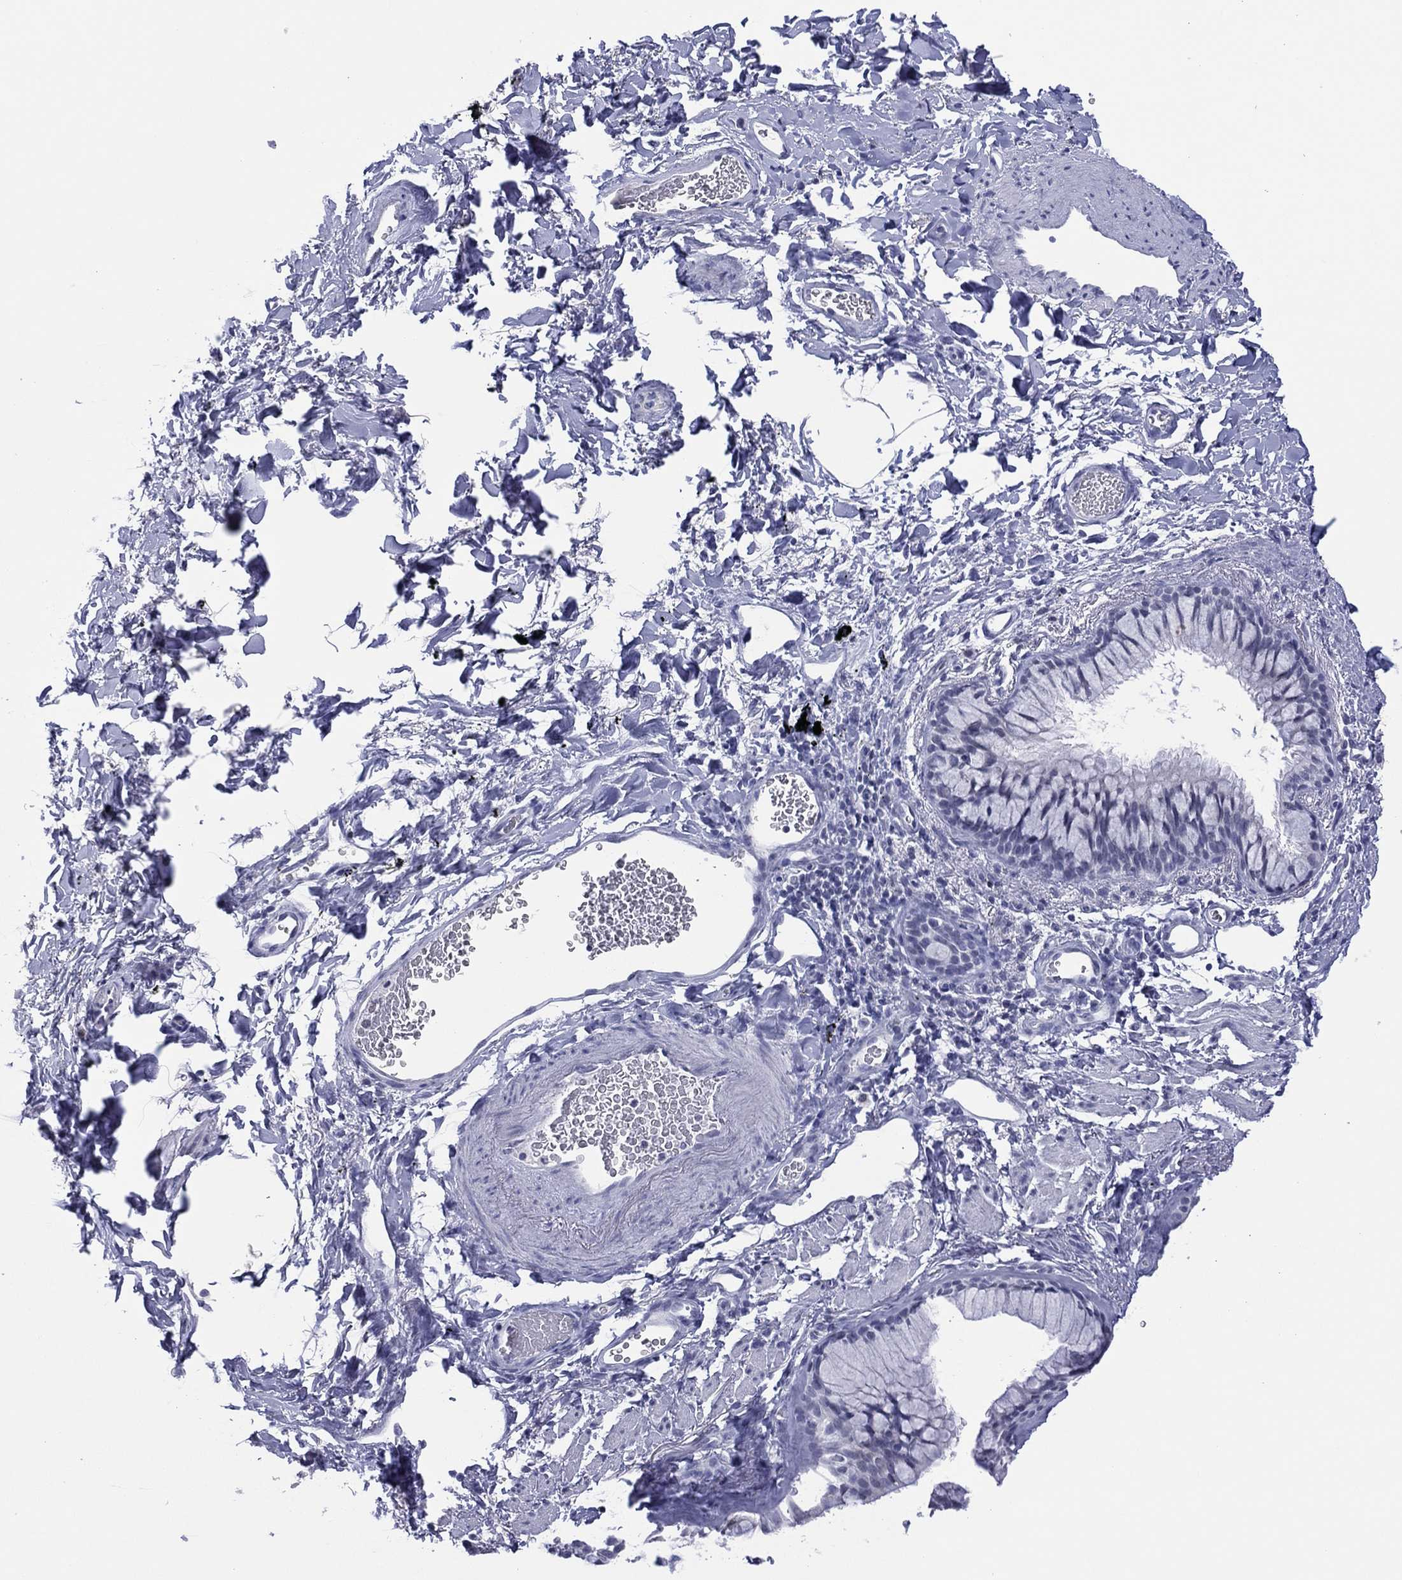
{"staining": {"intensity": "negative", "quantity": "none", "location": "none"}, "tissue": "soft tissue", "cell_type": "Fibroblasts", "image_type": "normal", "snomed": [{"axis": "morphology", "description": "Normal tissue, NOS"}, {"axis": "morphology", "description": "Adenocarcinoma, NOS"}, {"axis": "topography", "description": "Cartilage tissue"}, {"axis": "topography", "description": "Lung"}], "caption": "Image shows no protein positivity in fibroblasts of unremarkable soft tissue. The staining is performed using DAB (3,3'-diaminobenzidine) brown chromogen with nuclei counter-stained in using hematoxylin.", "gene": "UTF1", "patient": {"sex": "male", "age": 59}}